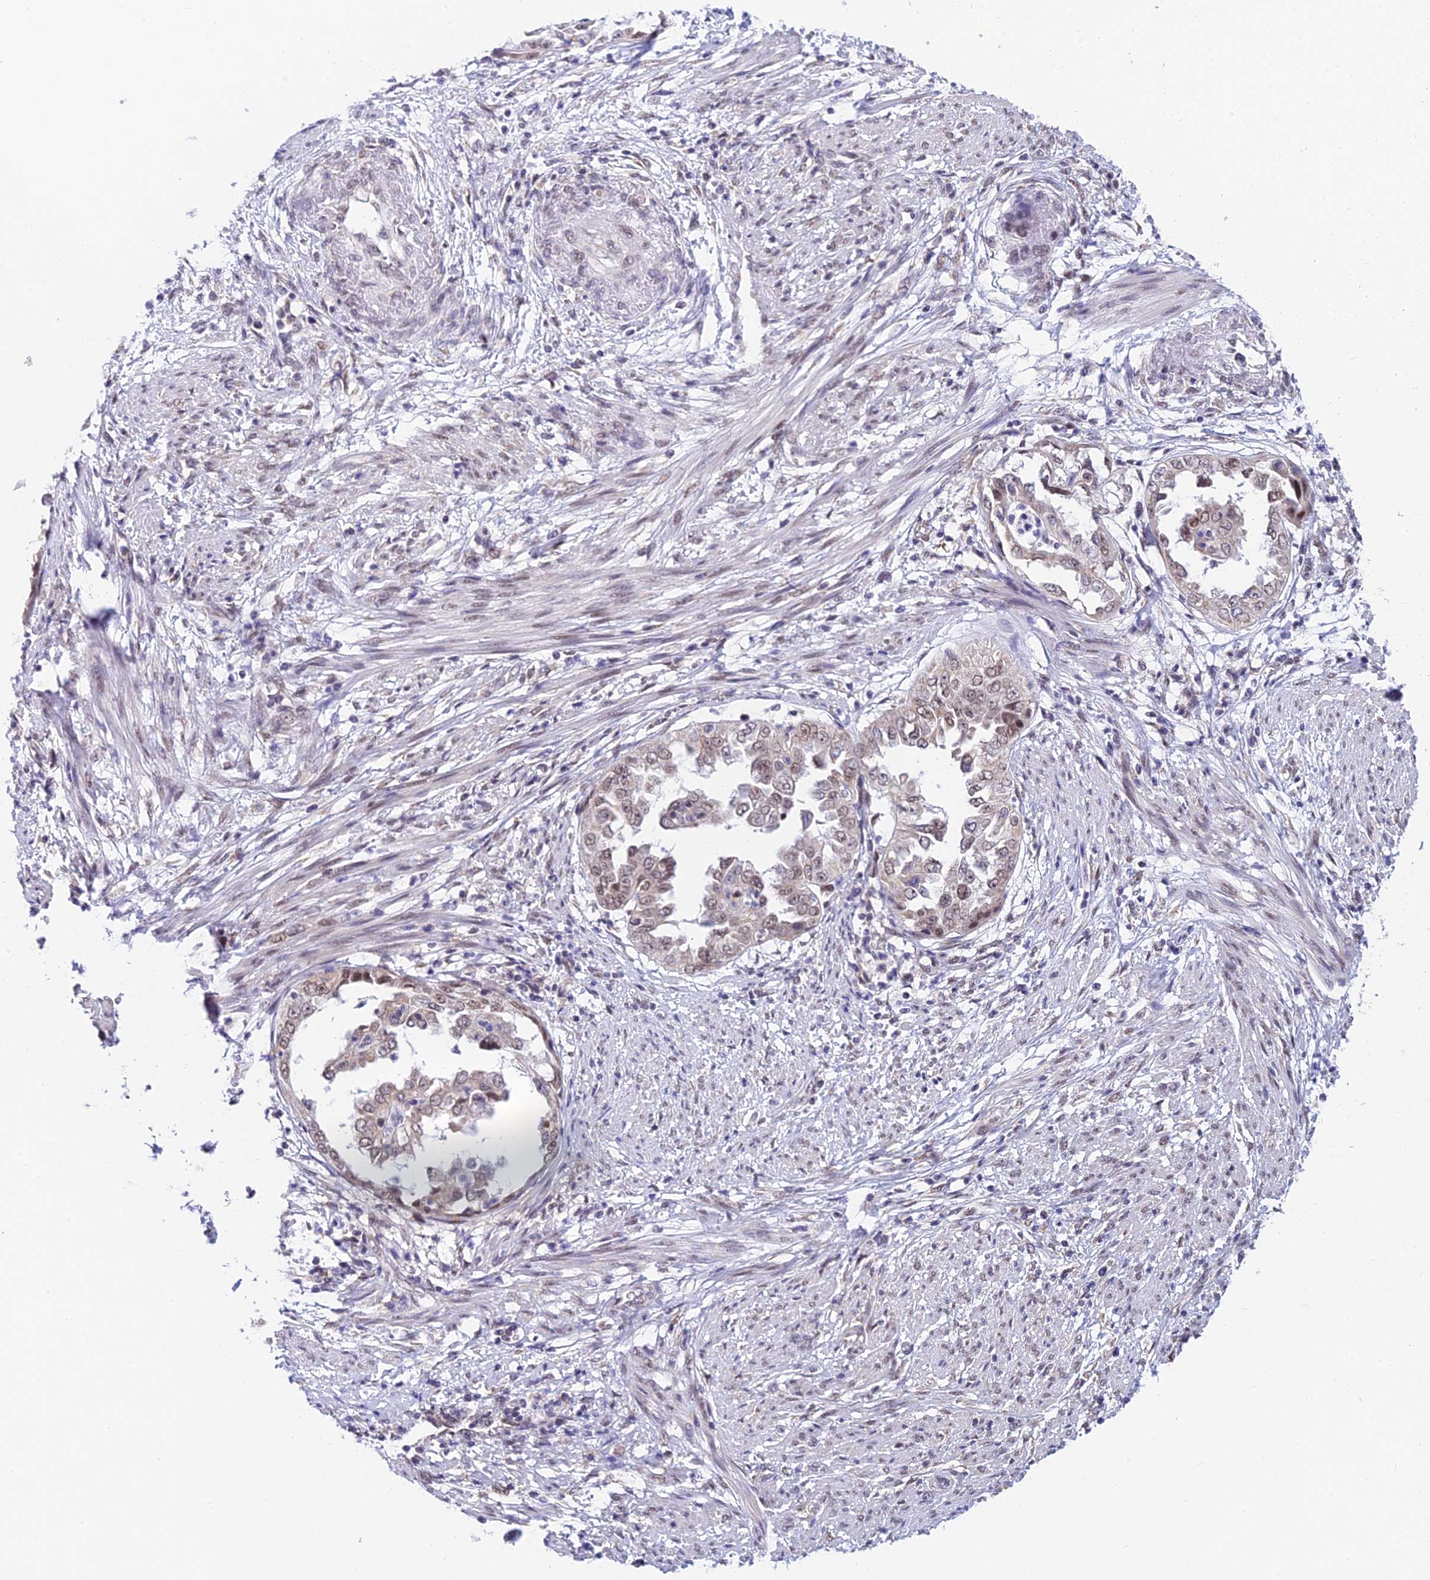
{"staining": {"intensity": "weak", "quantity": "25%-75%", "location": "nuclear"}, "tissue": "endometrial cancer", "cell_type": "Tumor cells", "image_type": "cancer", "snomed": [{"axis": "morphology", "description": "Adenocarcinoma, NOS"}, {"axis": "topography", "description": "Endometrium"}], "caption": "DAB immunohistochemical staining of human endometrial cancer displays weak nuclear protein positivity in about 25%-75% of tumor cells. The staining is performed using DAB (3,3'-diaminobenzidine) brown chromogen to label protein expression. The nuclei are counter-stained blue using hematoxylin.", "gene": "C2orf49", "patient": {"sex": "female", "age": 85}}